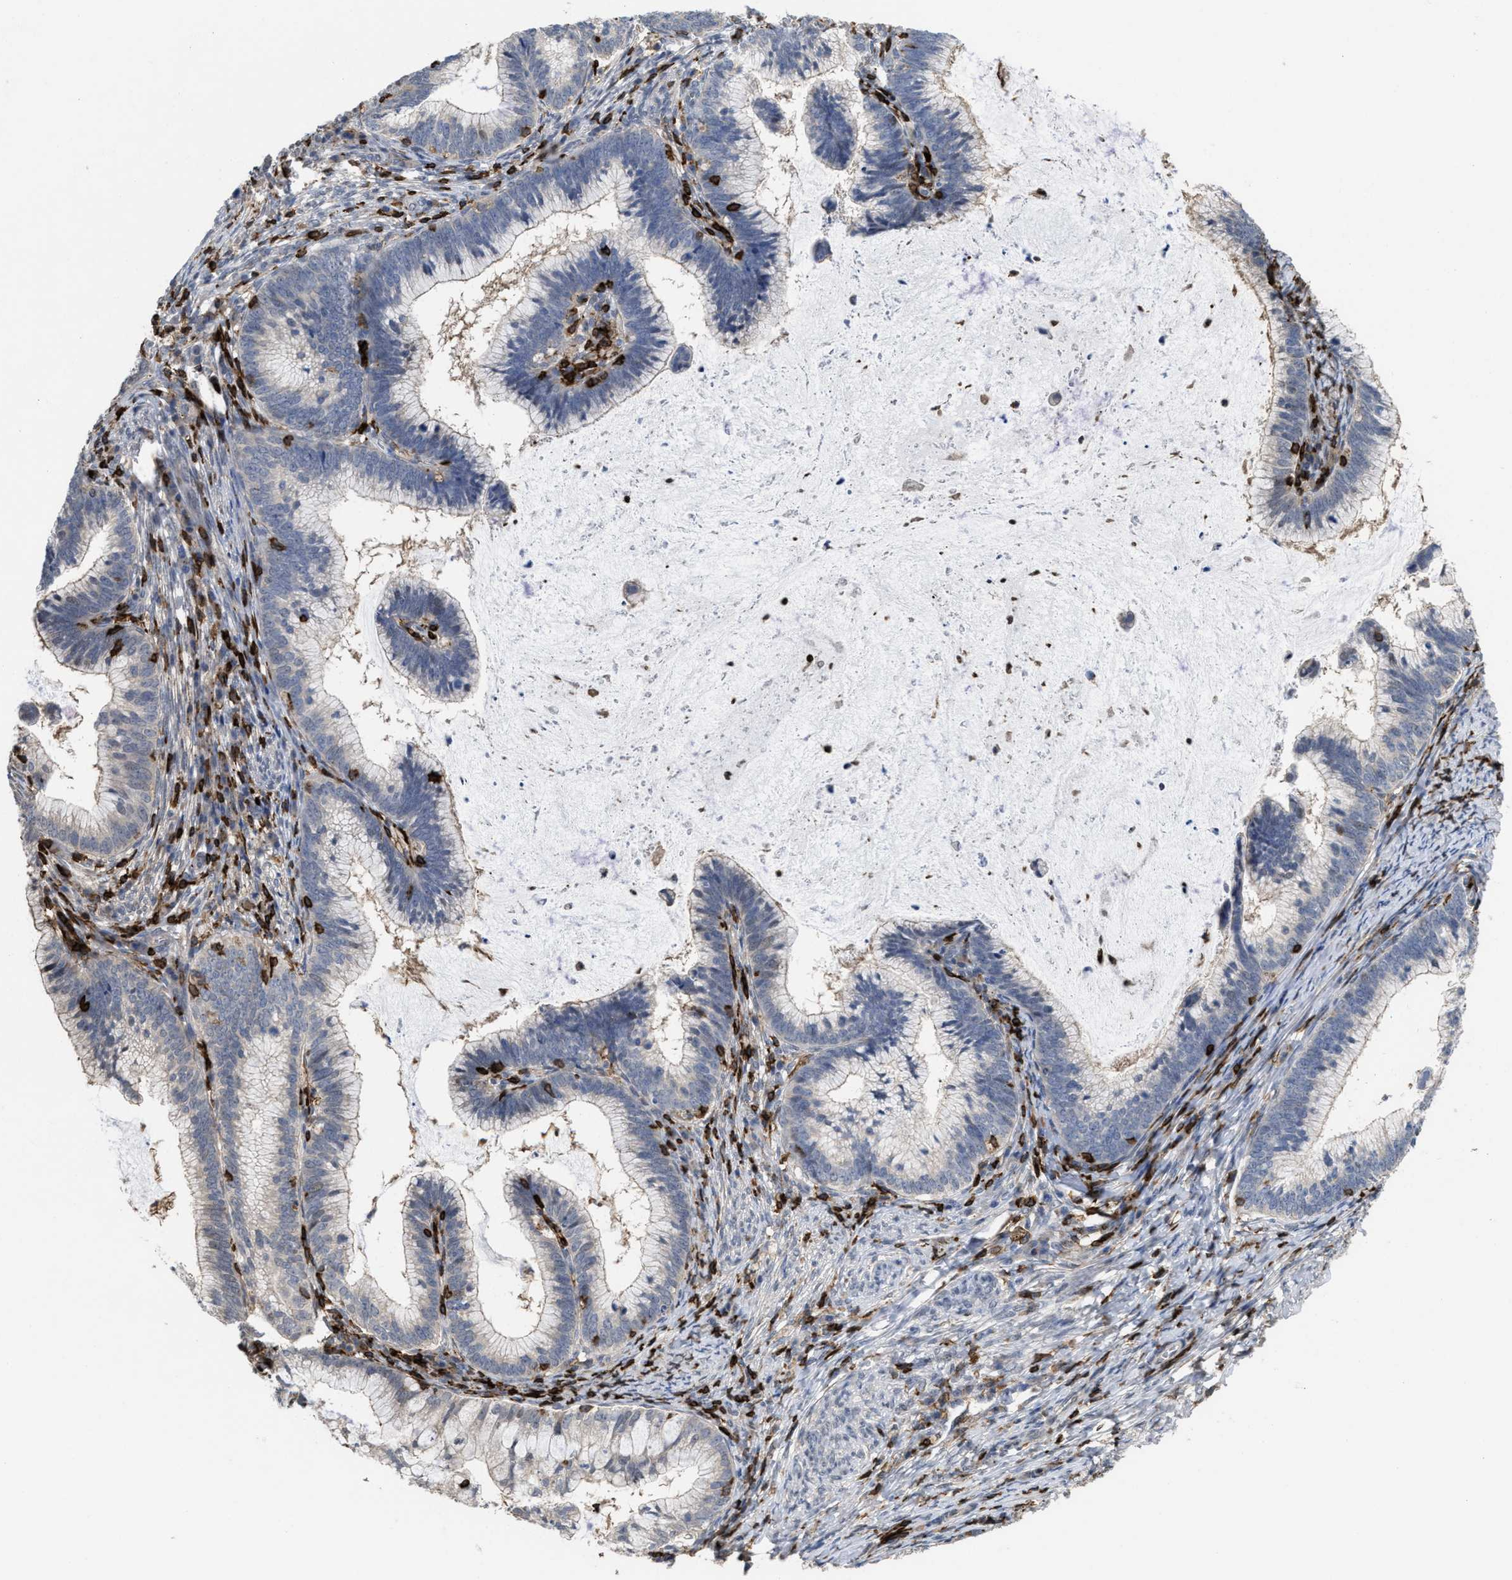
{"staining": {"intensity": "negative", "quantity": "none", "location": "none"}, "tissue": "cervical cancer", "cell_type": "Tumor cells", "image_type": "cancer", "snomed": [{"axis": "morphology", "description": "Adenocarcinoma, NOS"}, {"axis": "topography", "description": "Cervix"}], "caption": "Immunohistochemical staining of human cervical adenocarcinoma displays no significant positivity in tumor cells.", "gene": "PTPRE", "patient": {"sex": "female", "age": 36}}